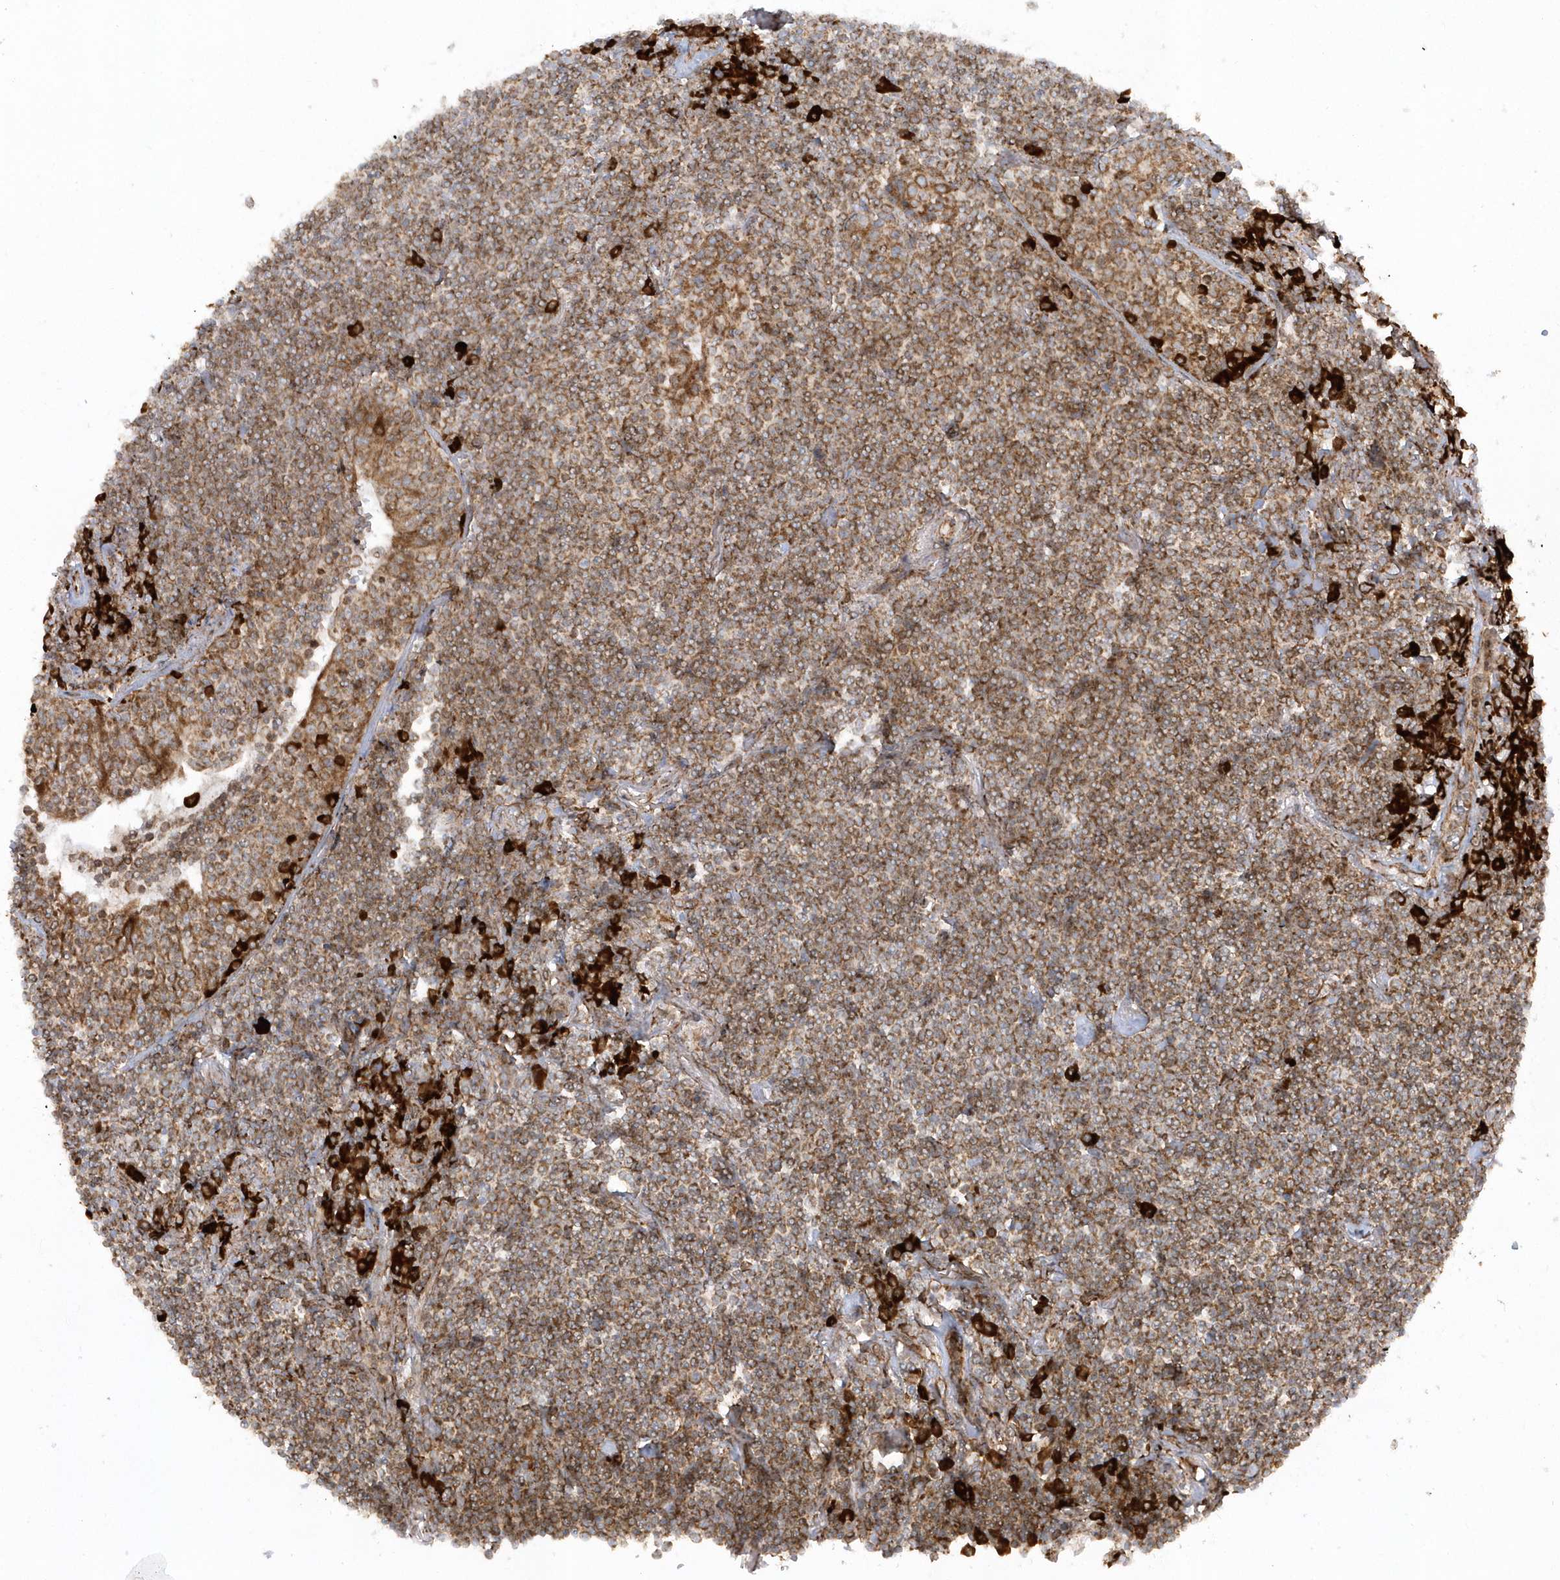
{"staining": {"intensity": "moderate", "quantity": ">75%", "location": "cytoplasmic/membranous"}, "tissue": "lymphoma", "cell_type": "Tumor cells", "image_type": "cancer", "snomed": [{"axis": "morphology", "description": "Malignant lymphoma, non-Hodgkin's type, Low grade"}, {"axis": "topography", "description": "Lung"}], "caption": "Immunohistochemistry histopathology image of human malignant lymphoma, non-Hodgkin's type (low-grade) stained for a protein (brown), which demonstrates medium levels of moderate cytoplasmic/membranous expression in approximately >75% of tumor cells.", "gene": "SH3BP2", "patient": {"sex": "female", "age": 71}}